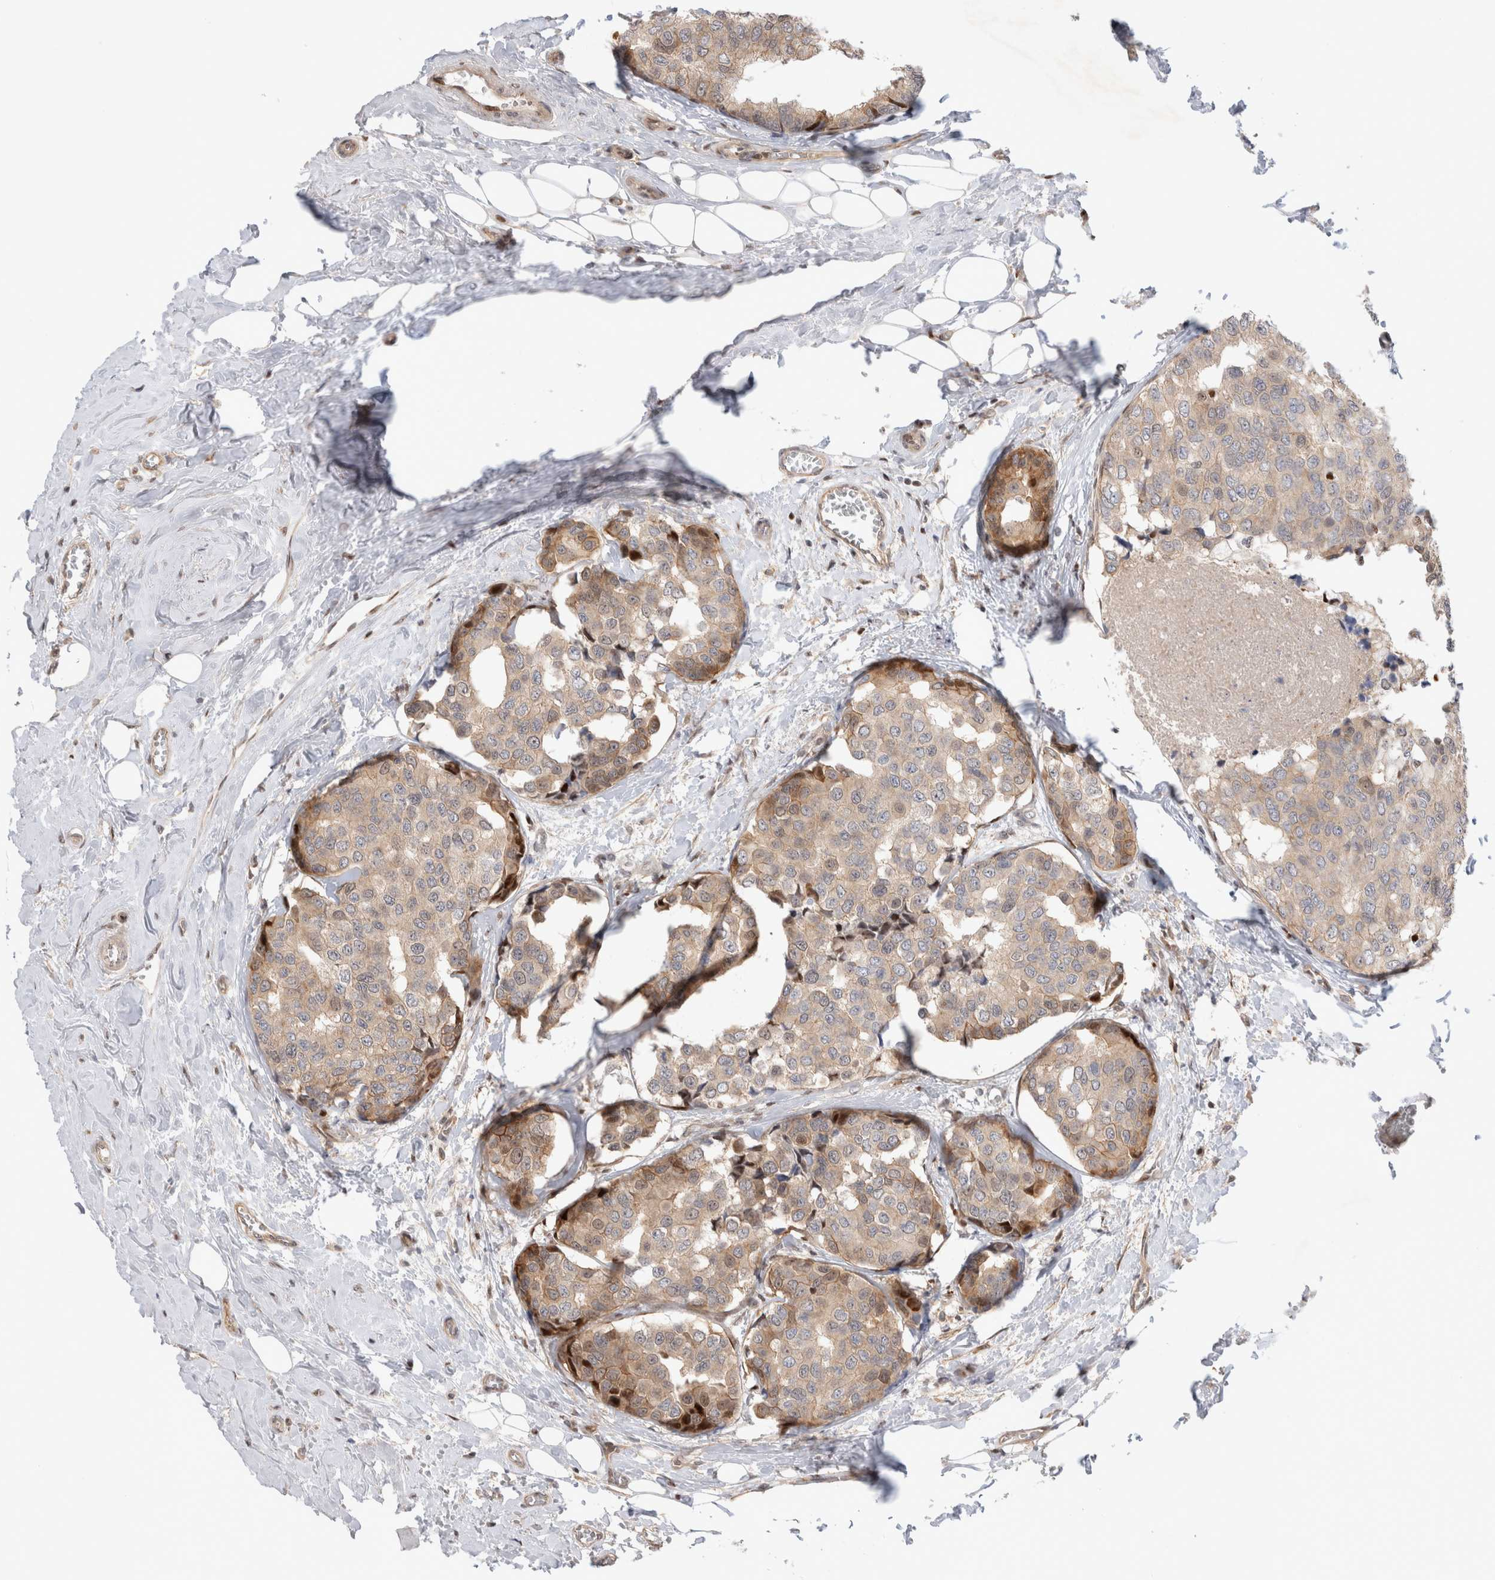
{"staining": {"intensity": "weak", "quantity": "<25%", "location": "cytoplasmic/membranous,nuclear"}, "tissue": "breast cancer", "cell_type": "Tumor cells", "image_type": "cancer", "snomed": [{"axis": "morphology", "description": "Normal tissue, NOS"}, {"axis": "morphology", "description": "Duct carcinoma"}, {"axis": "topography", "description": "Breast"}], "caption": "A histopathology image of human breast cancer is negative for staining in tumor cells.", "gene": "TCF4", "patient": {"sex": "female", "age": 43}}